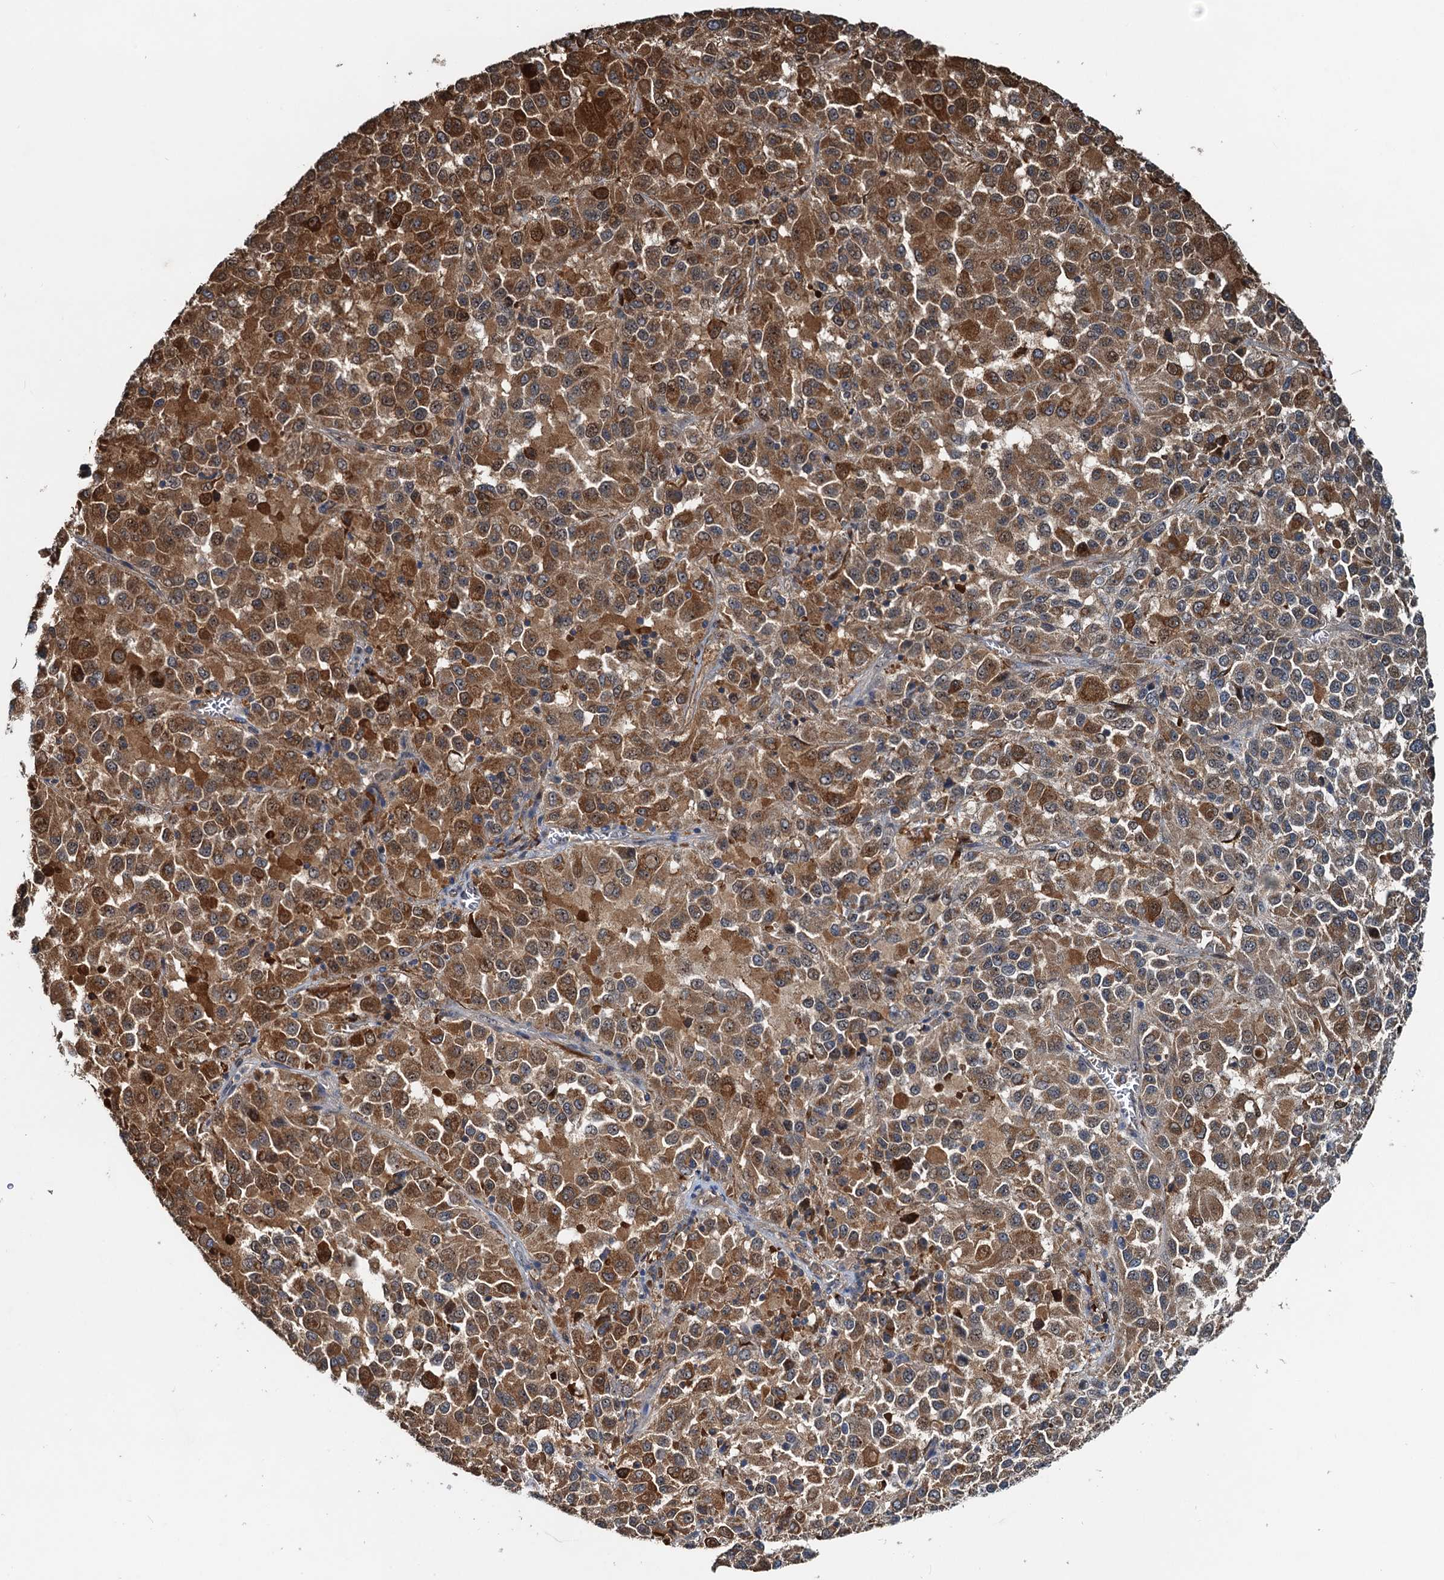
{"staining": {"intensity": "moderate", "quantity": ">75%", "location": "cytoplasmic/membranous"}, "tissue": "melanoma", "cell_type": "Tumor cells", "image_type": "cancer", "snomed": [{"axis": "morphology", "description": "Malignant melanoma, Metastatic site"}, {"axis": "topography", "description": "Lung"}], "caption": "Immunohistochemistry (DAB (3,3'-diaminobenzidine)) staining of human melanoma exhibits moderate cytoplasmic/membranous protein expression in approximately >75% of tumor cells. (DAB (3,3'-diaminobenzidine) = brown stain, brightfield microscopy at high magnification).", "gene": "USP6NL", "patient": {"sex": "male", "age": 64}}